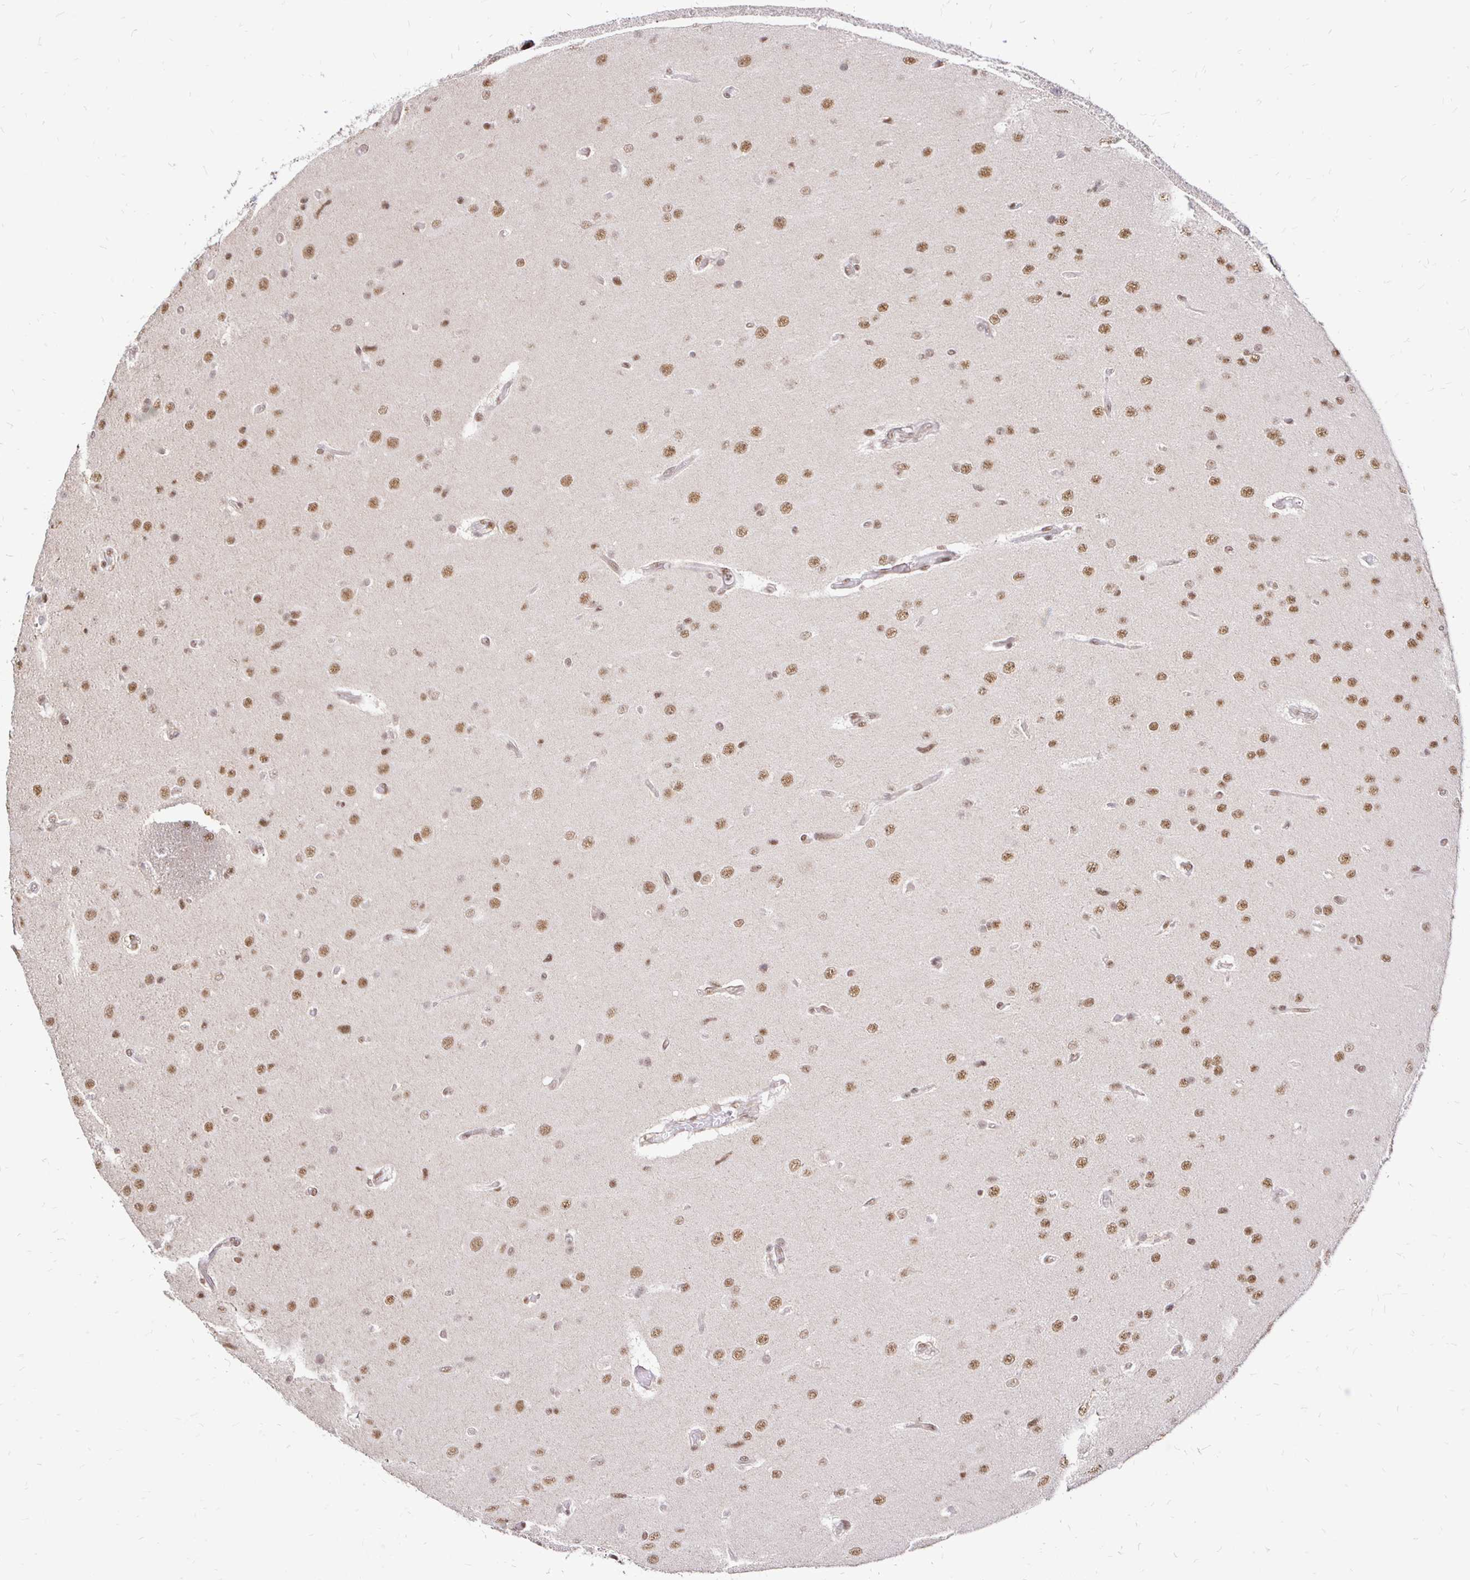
{"staining": {"intensity": "moderate", "quantity": ">75%", "location": "nuclear"}, "tissue": "glioma", "cell_type": "Tumor cells", "image_type": "cancer", "snomed": [{"axis": "morphology", "description": "Glioma, malignant, High grade"}, {"axis": "topography", "description": "Brain"}], "caption": "A high-resolution photomicrograph shows immunohistochemistry (IHC) staining of glioma, which shows moderate nuclear positivity in approximately >75% of tumor cells. The protein of interest is shown in brown color, while the nuclei are stained blue.", "gene": "SIN3A", "patient": {"sex": "male", "age": 53}}